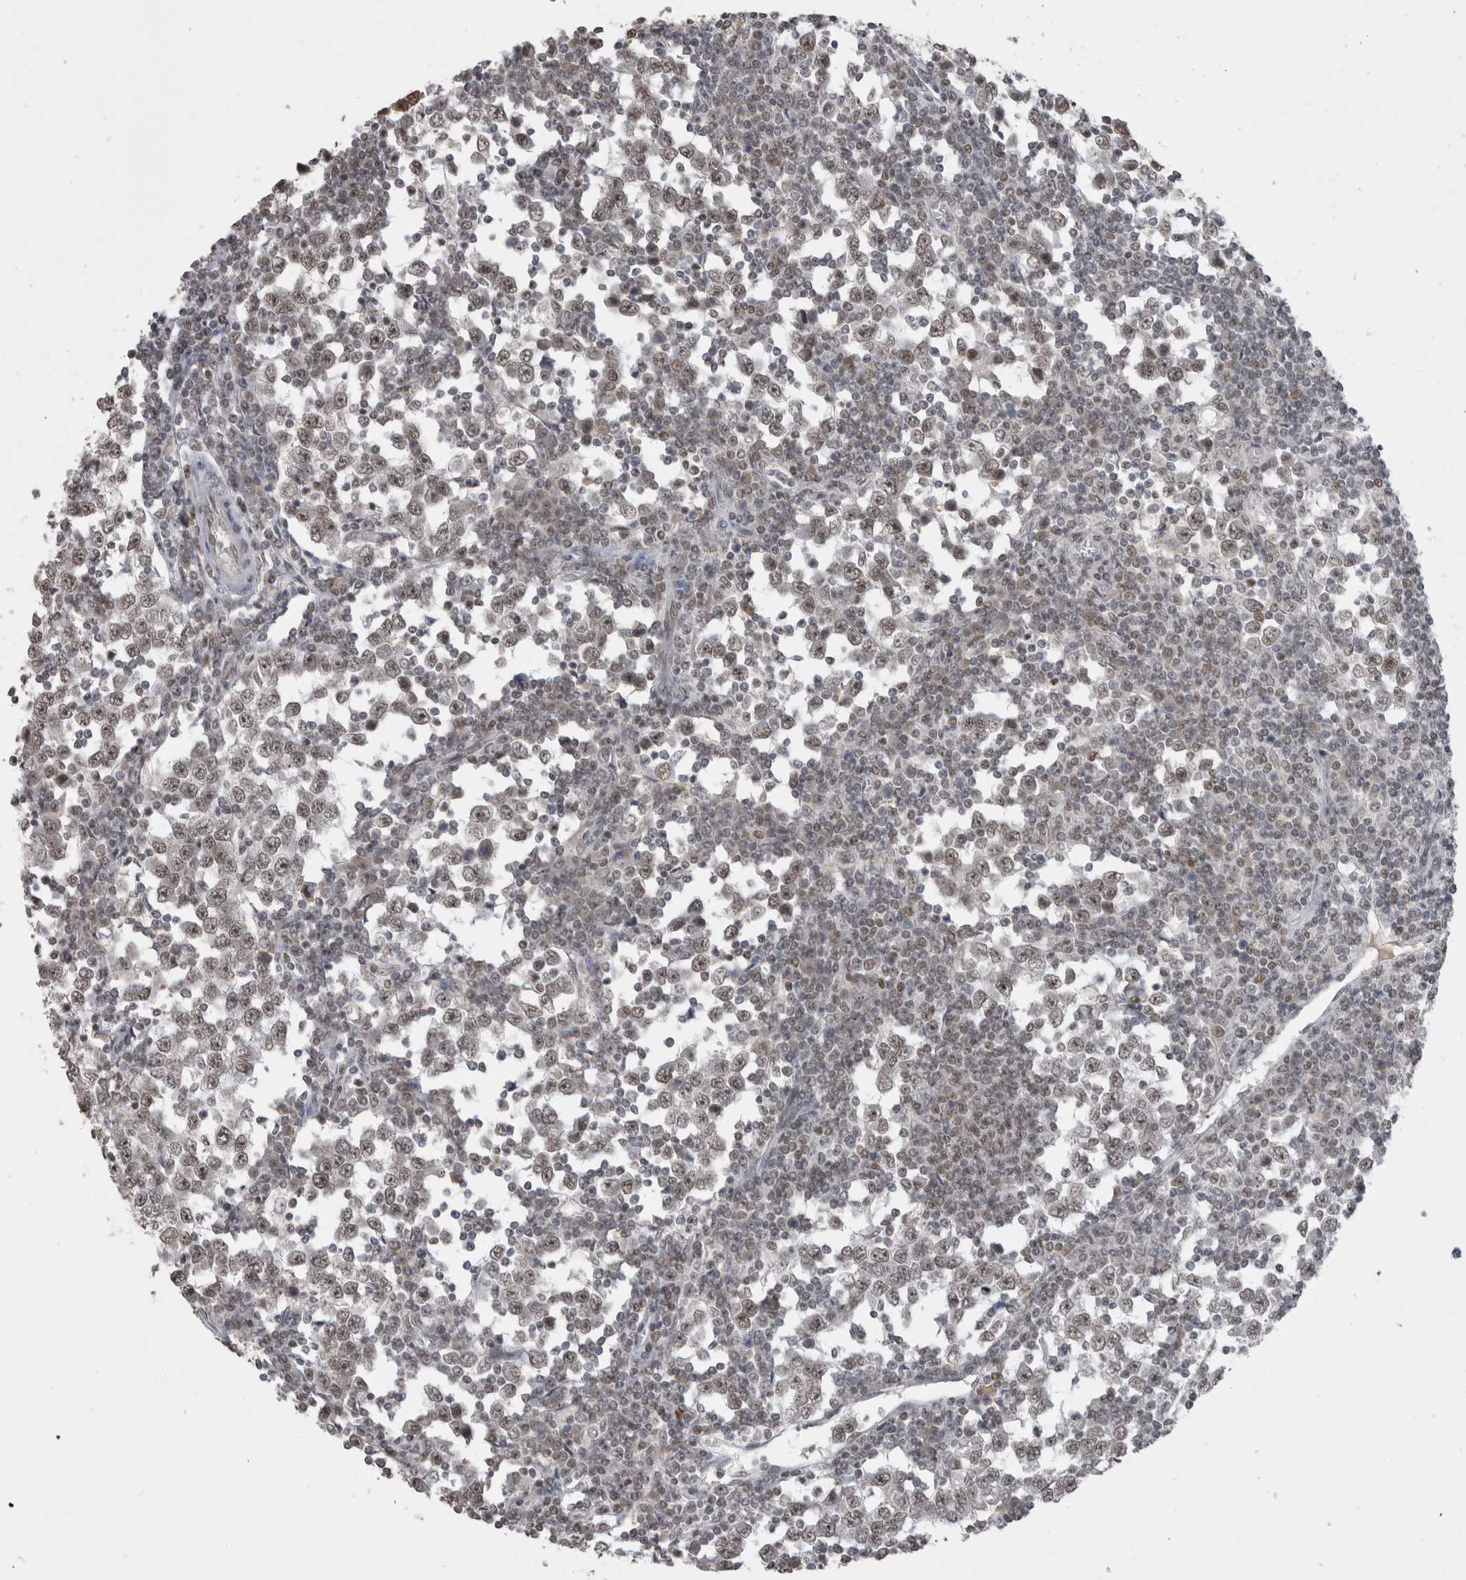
{"staining": {"intensity": "moderate", "quantity": ">75%", "location": "nuclear"}, "tissue": "testis cancer", "cell_type": "Tumor cells", "image_type": "cancer", "snomed": [{"axis": "morphology", "description": "Seminoma, NOS"}, {"axis": "topography", "description": "Testis"}], "caption": "Testis seminoma stained with a brown dye shows moderate nuclear positive staining in approximately >75% of tumor cells.", "gene": "DAXX", "patient": {"sex": "male", "age": 65}}